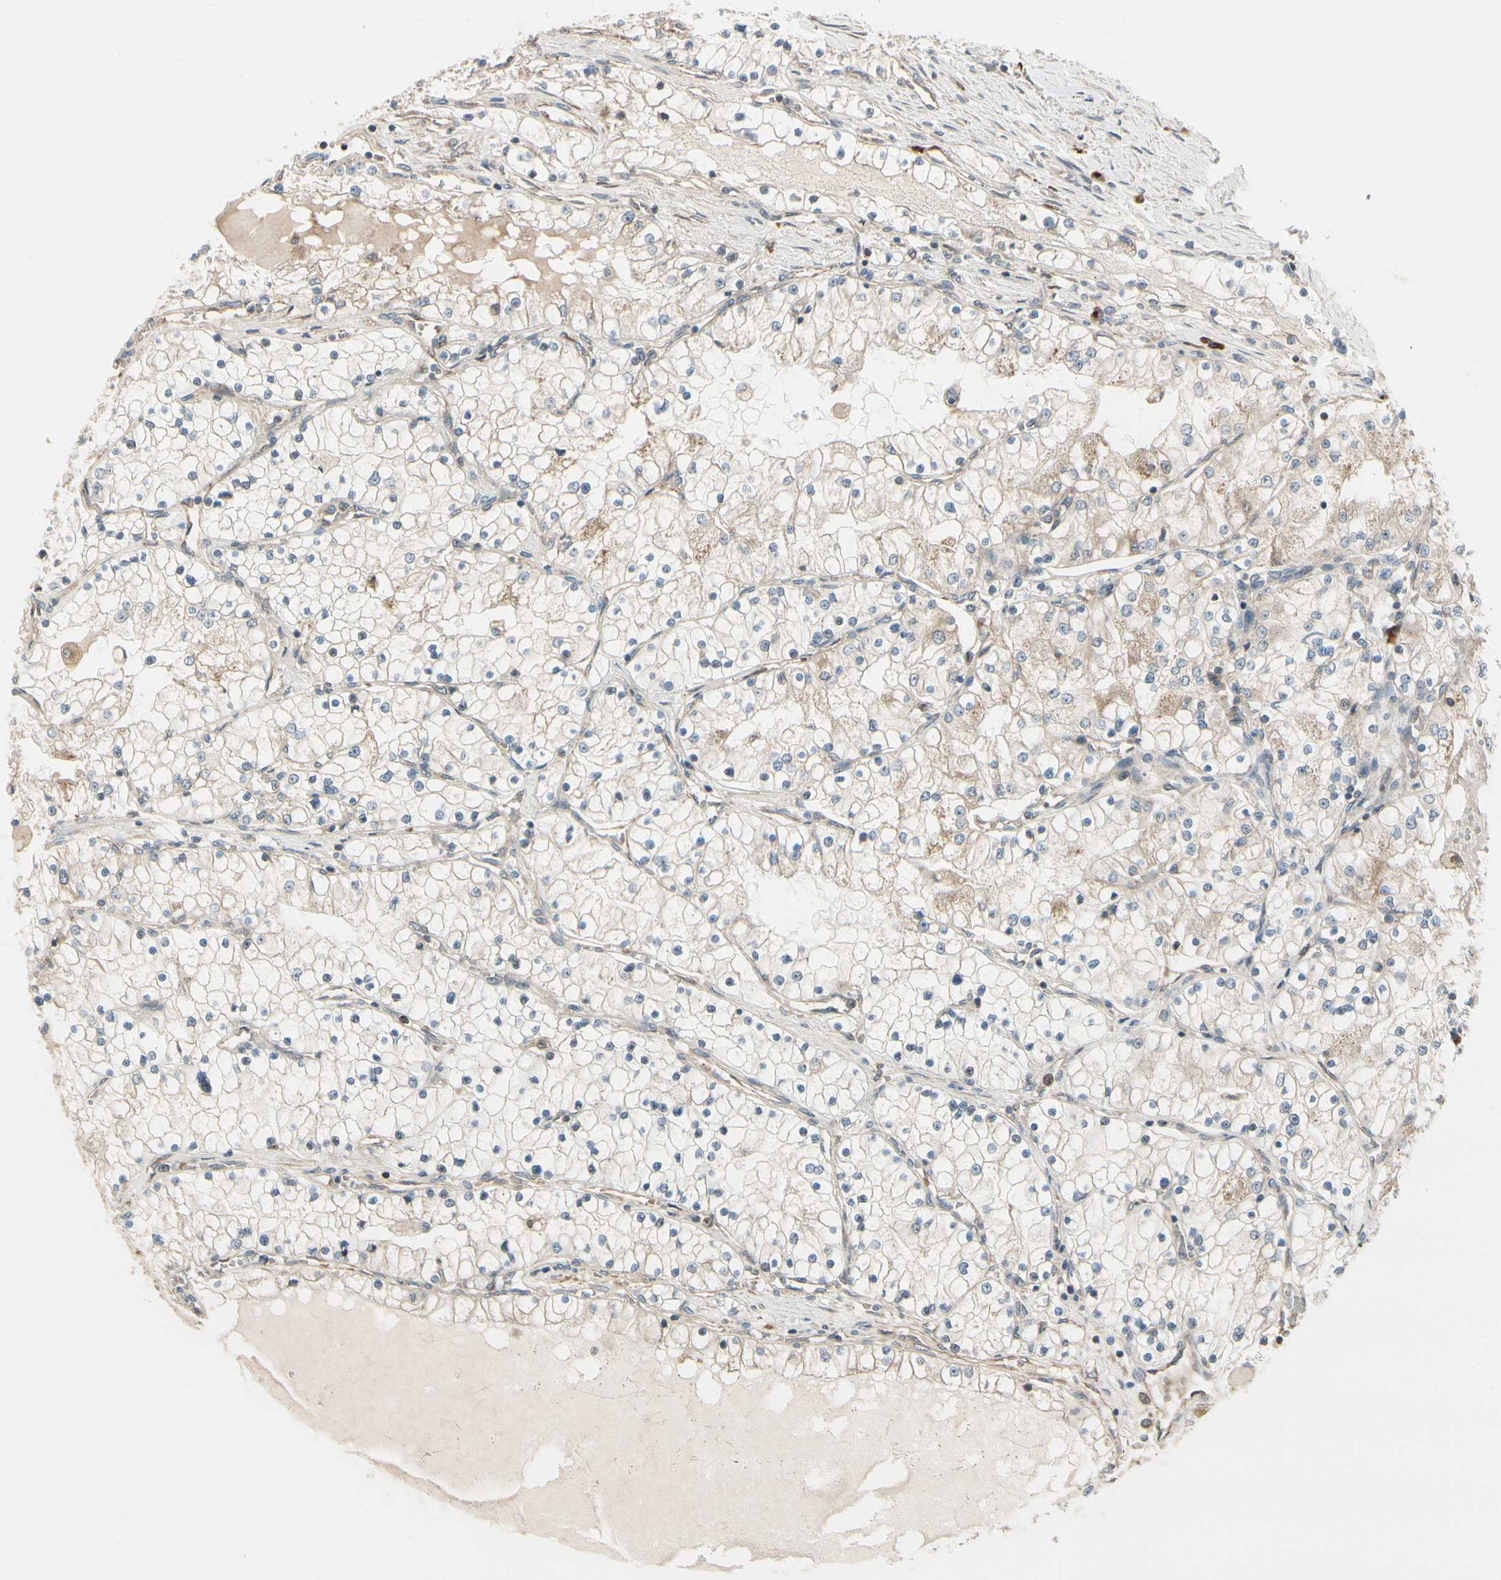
{"staining": {"intensity": "weak", "quantity": "<25%", "location": "cytoplasmic/membranous"}, "tissue": "renal cancer", "cell_type": "Tumor cells", "image_type": "cancer", "snomed": [{"axis": "morphology", "description": "Adenocarcinoma, NOS"}, {"axis": "topography", "description": "Kidney"}], "caption": "Renal cancer was stained to show a protein in brown. There is no significant staining in tumor cells. Nuclei are stained in blue.", "gene": "NUCB2", "patient": {"sex": "male", "age": 68}}